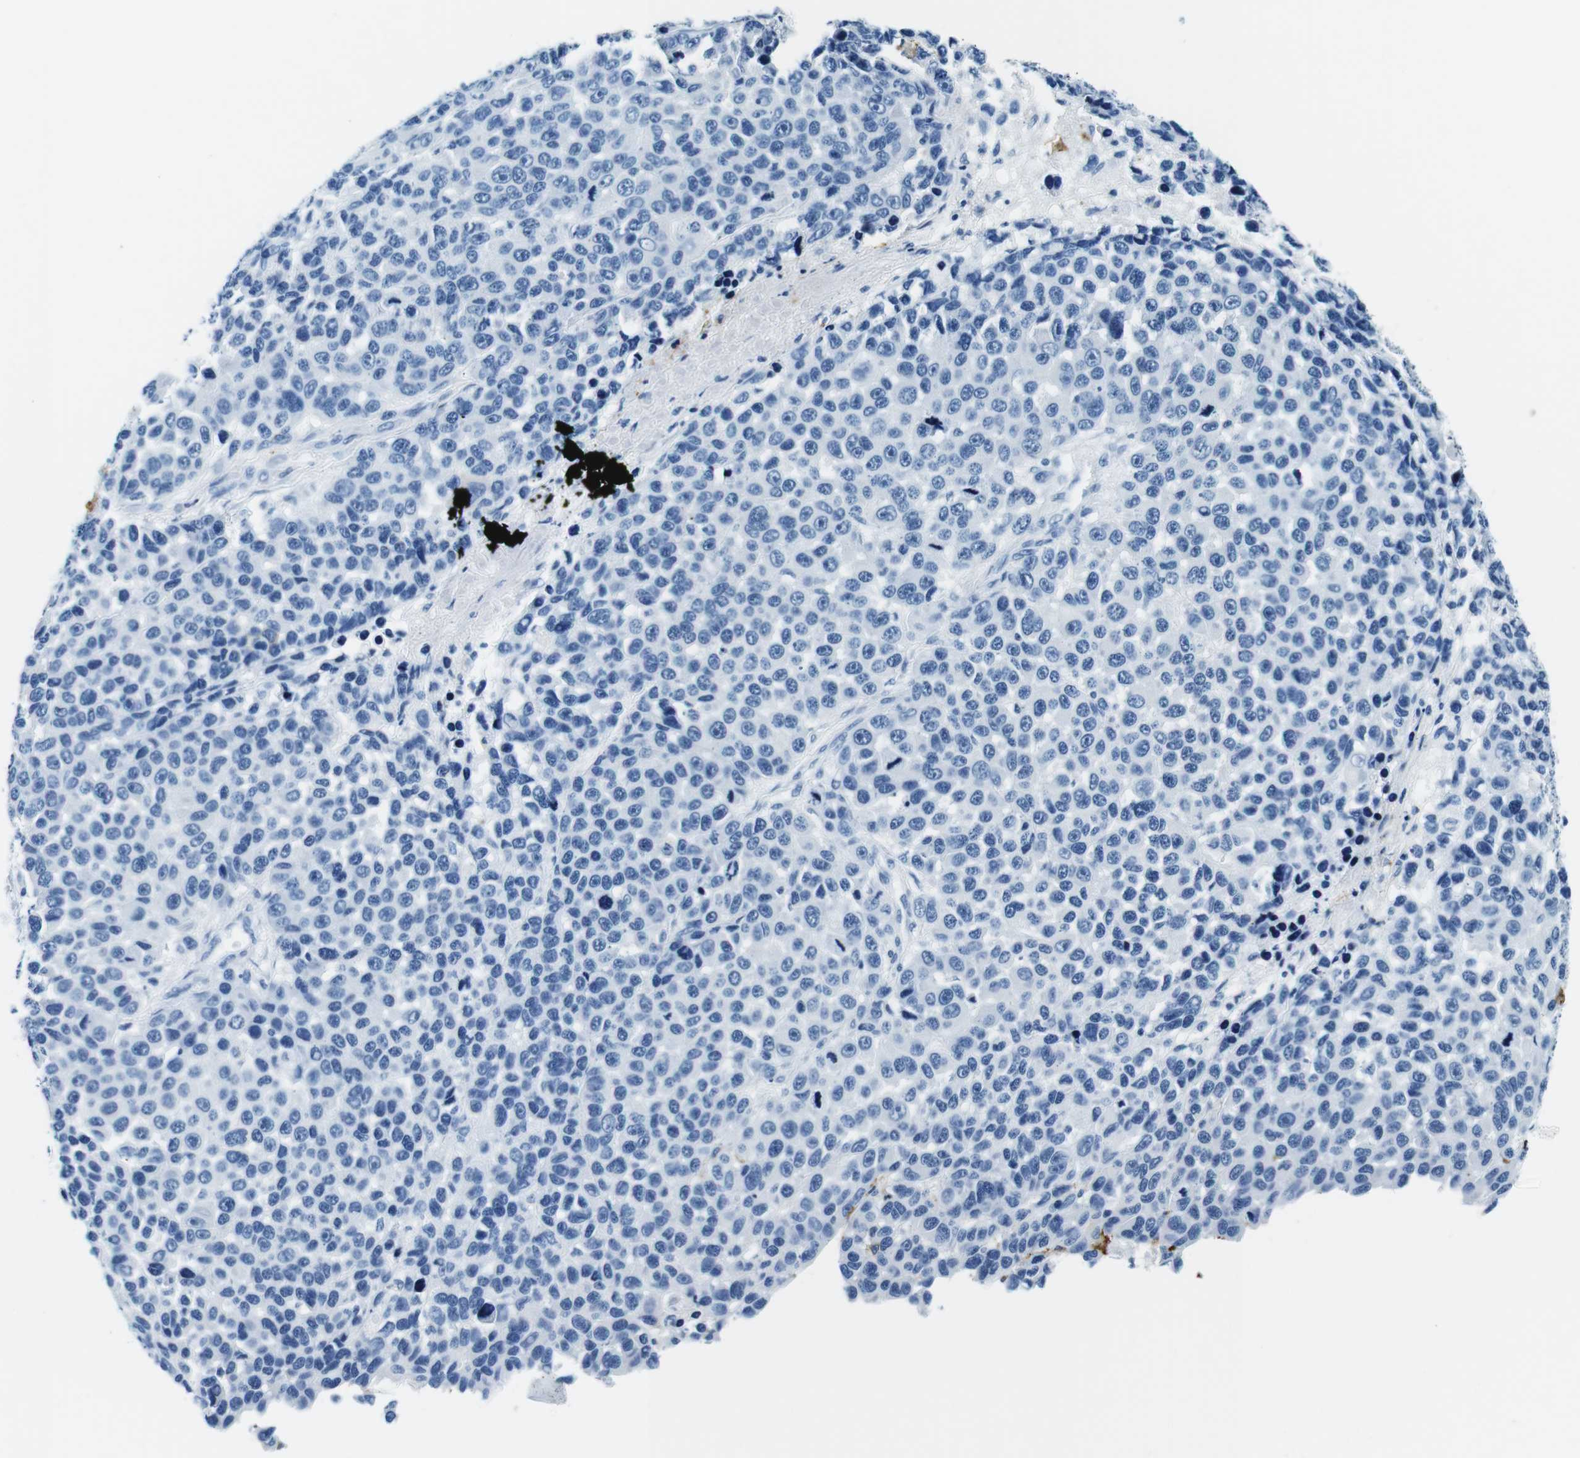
{"staining": {"intensity": "strong", "quantity": "<25%", "location": "cytoplasmic/membranous"}, "tissue": "melanoma", "cell_type": "Tumor cells", "image_type": "cancer", "snomed": [{"axis": "morphology", "description": "Malignant melanoma, NOS"}, {"axis": "topography", "description": "Skin"}], "caption": "This histopathology image displays IHC staining of human malignant melanoma, with medium strong cytoplasmic/membranous positivity in about <25% of tumor cells.", "gene": "HLA-DRB1", "patient": {"sex": "male", "age": 53}}